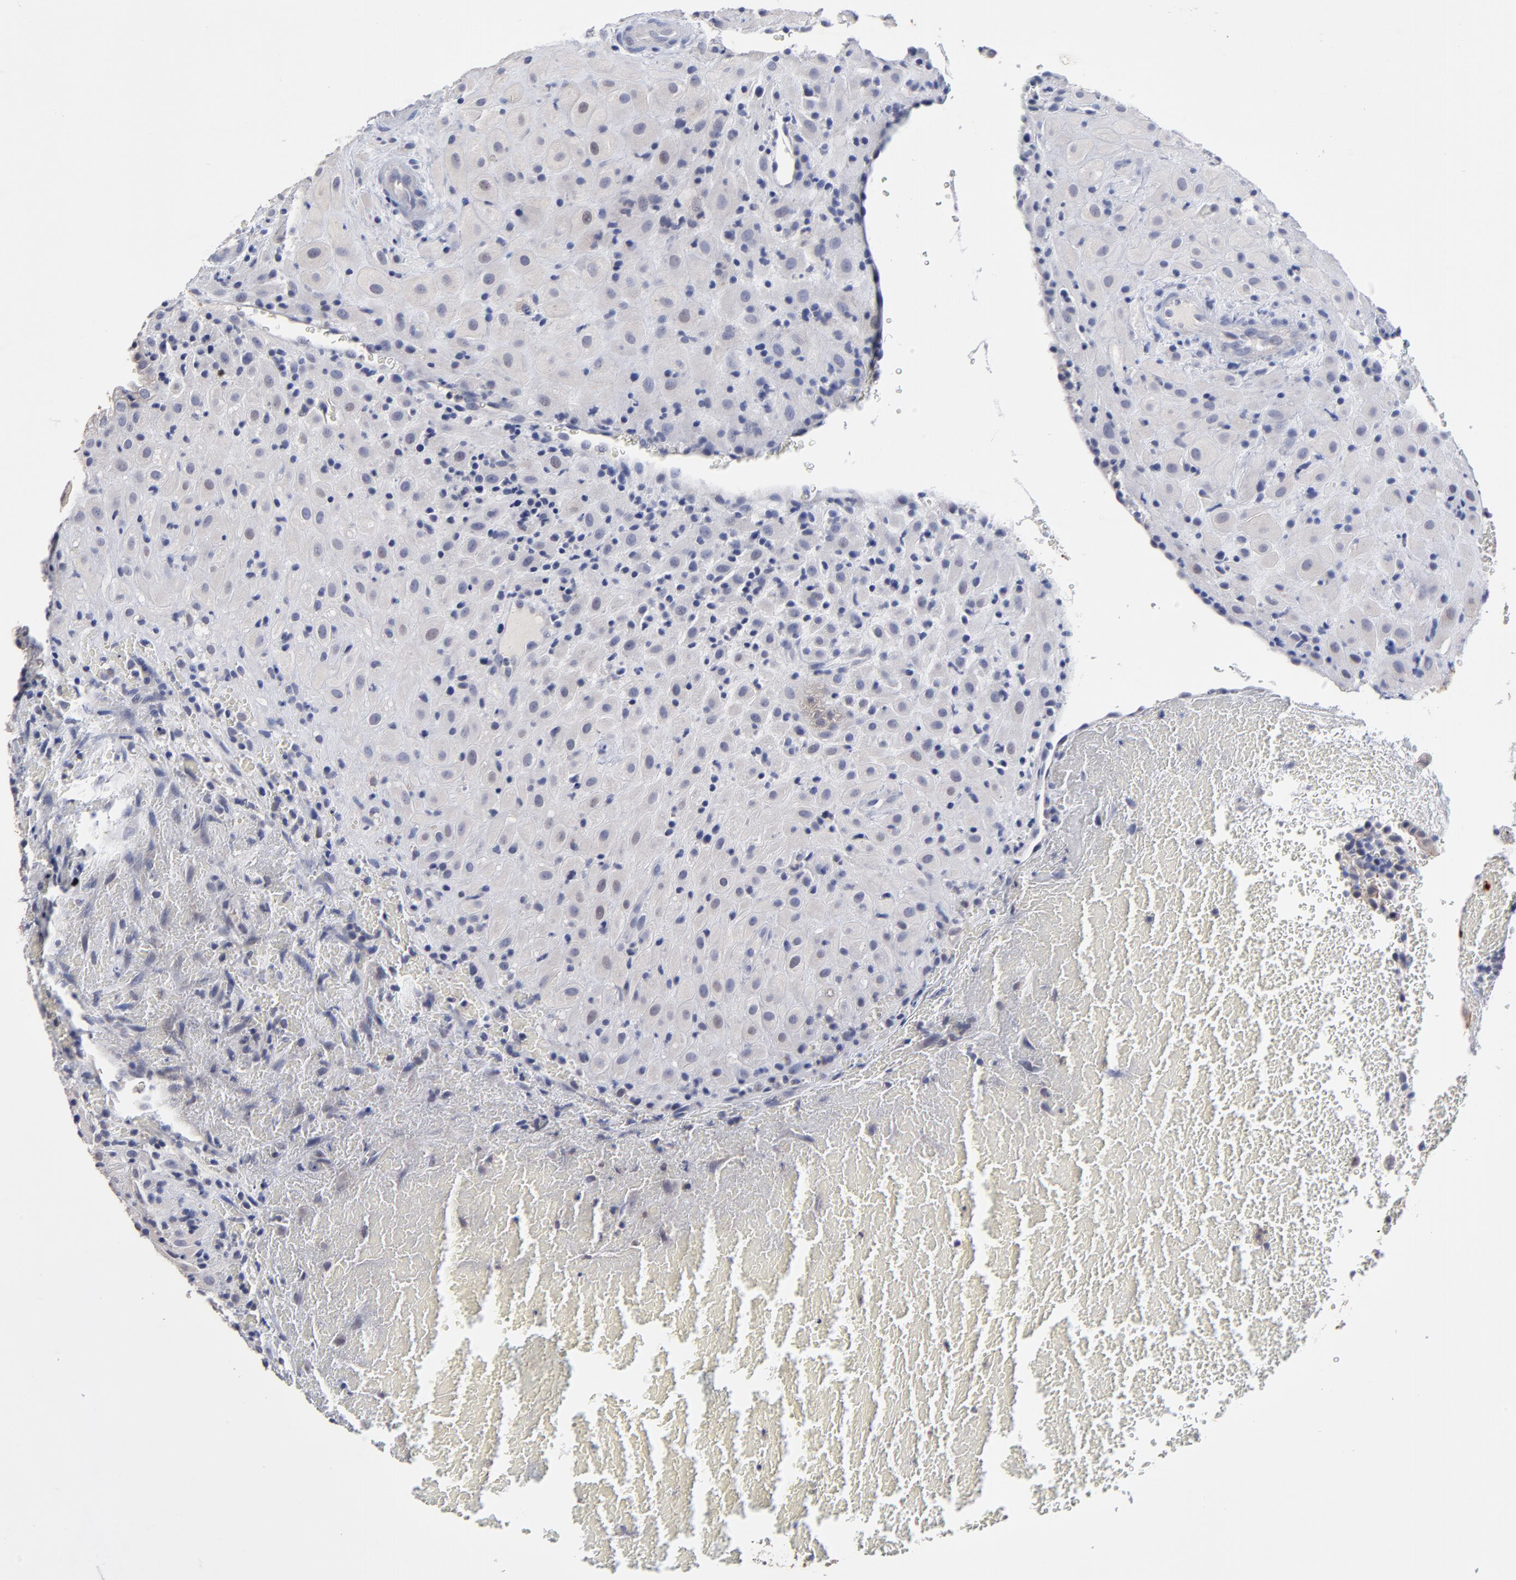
{"staining": {"intensity": "negative", "quantity": "none", "location": "none"}, "tissue": "placenta", "cell_type": "Decidual cells", "image_type": "normal", "snomed": [{"axis": "morphology", "description": "Normal tissue, NOS"}, {"axis": "topography", "description": "Placenta"}], "caption": "Immunohistochemistry (IHC) micrograph of benign placenta: human placenta stained with DAB shows no significant protein expression in decidual cells. (IHC, brightfield microscopy, high magnification).", "gene": "CXADR", "patient": {"sex": "female", "age": 19}}